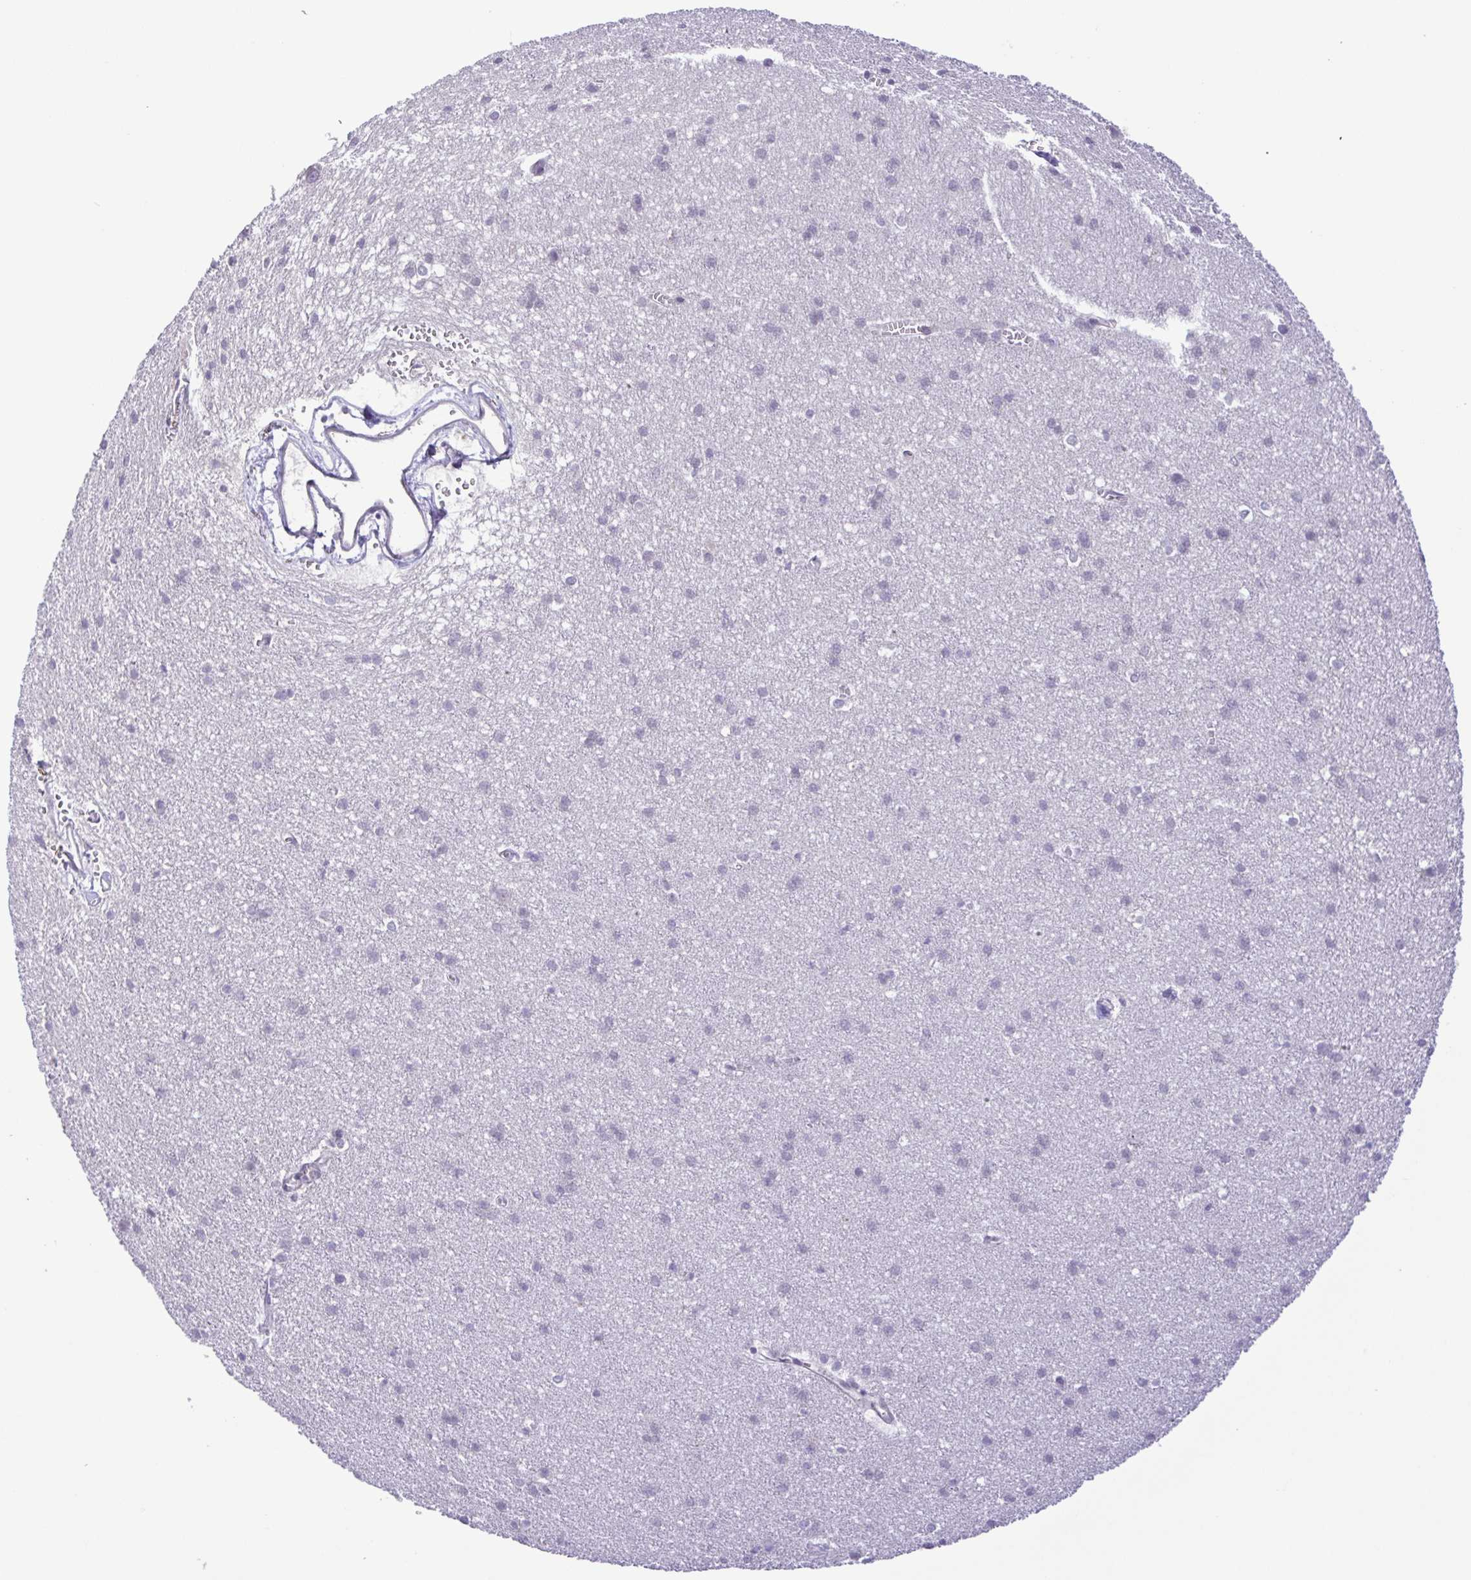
{"staining": {"intensity": "negative", "quantity": "none", "location": "none"}, "tissue": "cerebral cortex", "cell_type": "Endothelial cells", "image_type": "normal", "snomed": [{"axis": "morphology", "description": "Normal tissue, NOS"}, {"axis": "topography", "description": "Cerebral cortex"}], "caption": "Immunohistochemistry (IHC) micrograph of normal cerebral cortex: cerebral cortex stained with DAB exhibits no significant protein staining in endothelial cells.", "gene": "IL1RN", "patient": {"sex": "male", "age": 37}}